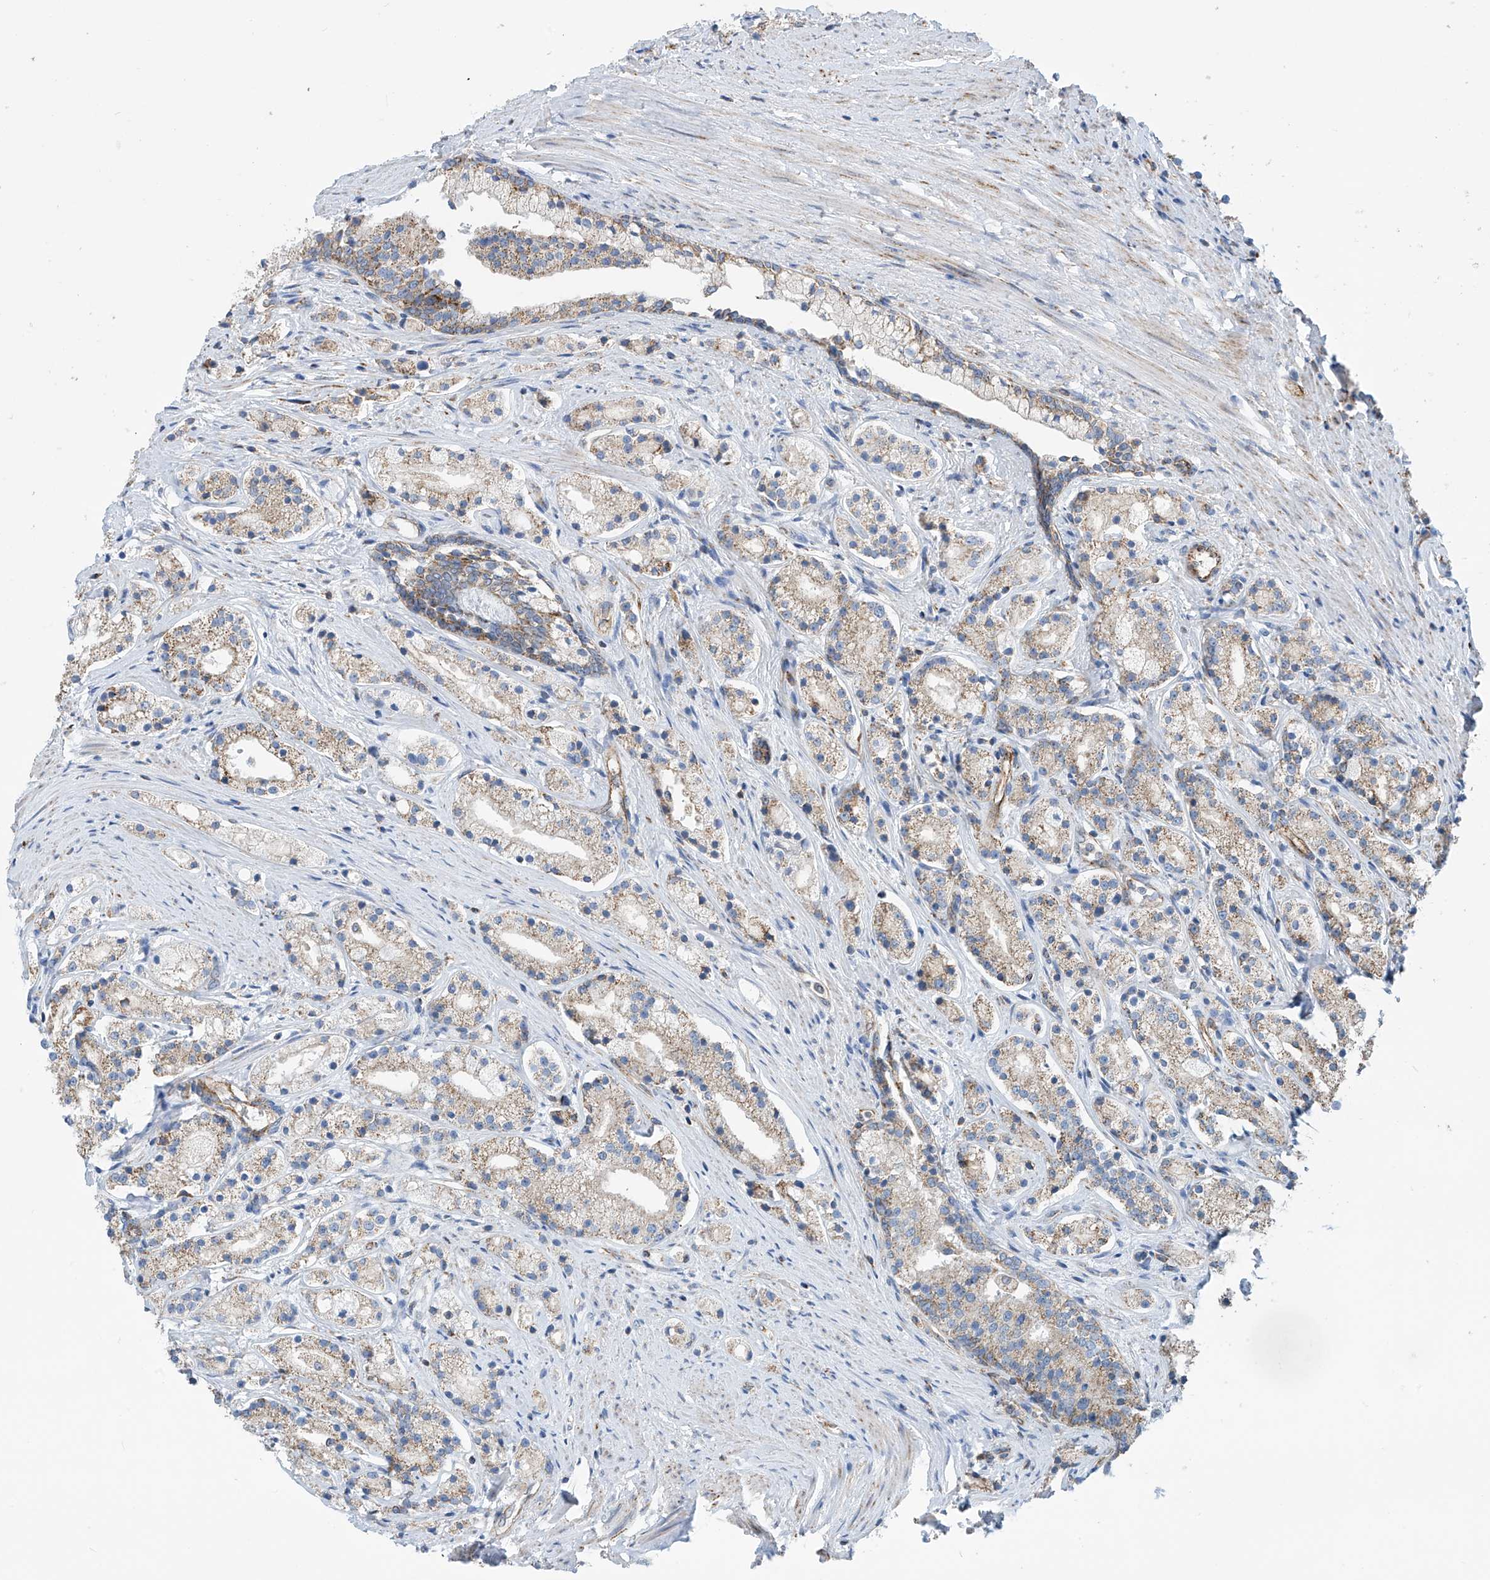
{"staining": {"intensity": "weak", "quantity": ">75%", "location": "cytoplasmic/membranous"}, "tissue": "prostate cancer", "cell_type": "Tumor cells", "image_type": "cancer", "snomed": [{"axis": "morphology", "description": "Adenocarcinoma, High grade"}, {"axis": "topography", "description": "Prostate"}], "caption": "Immunohistochemical staining of prostate cancer (high-grade adenocarcinoma) demonstrates low levels of weak cytoplasmic/membranous expression in approximately >75% of tumor cells. (brown staining indicates protein expression, while blue staining denotes nuclei).", "gene": "EIF5B", "patient": {"sex": "male", "age": 69}}